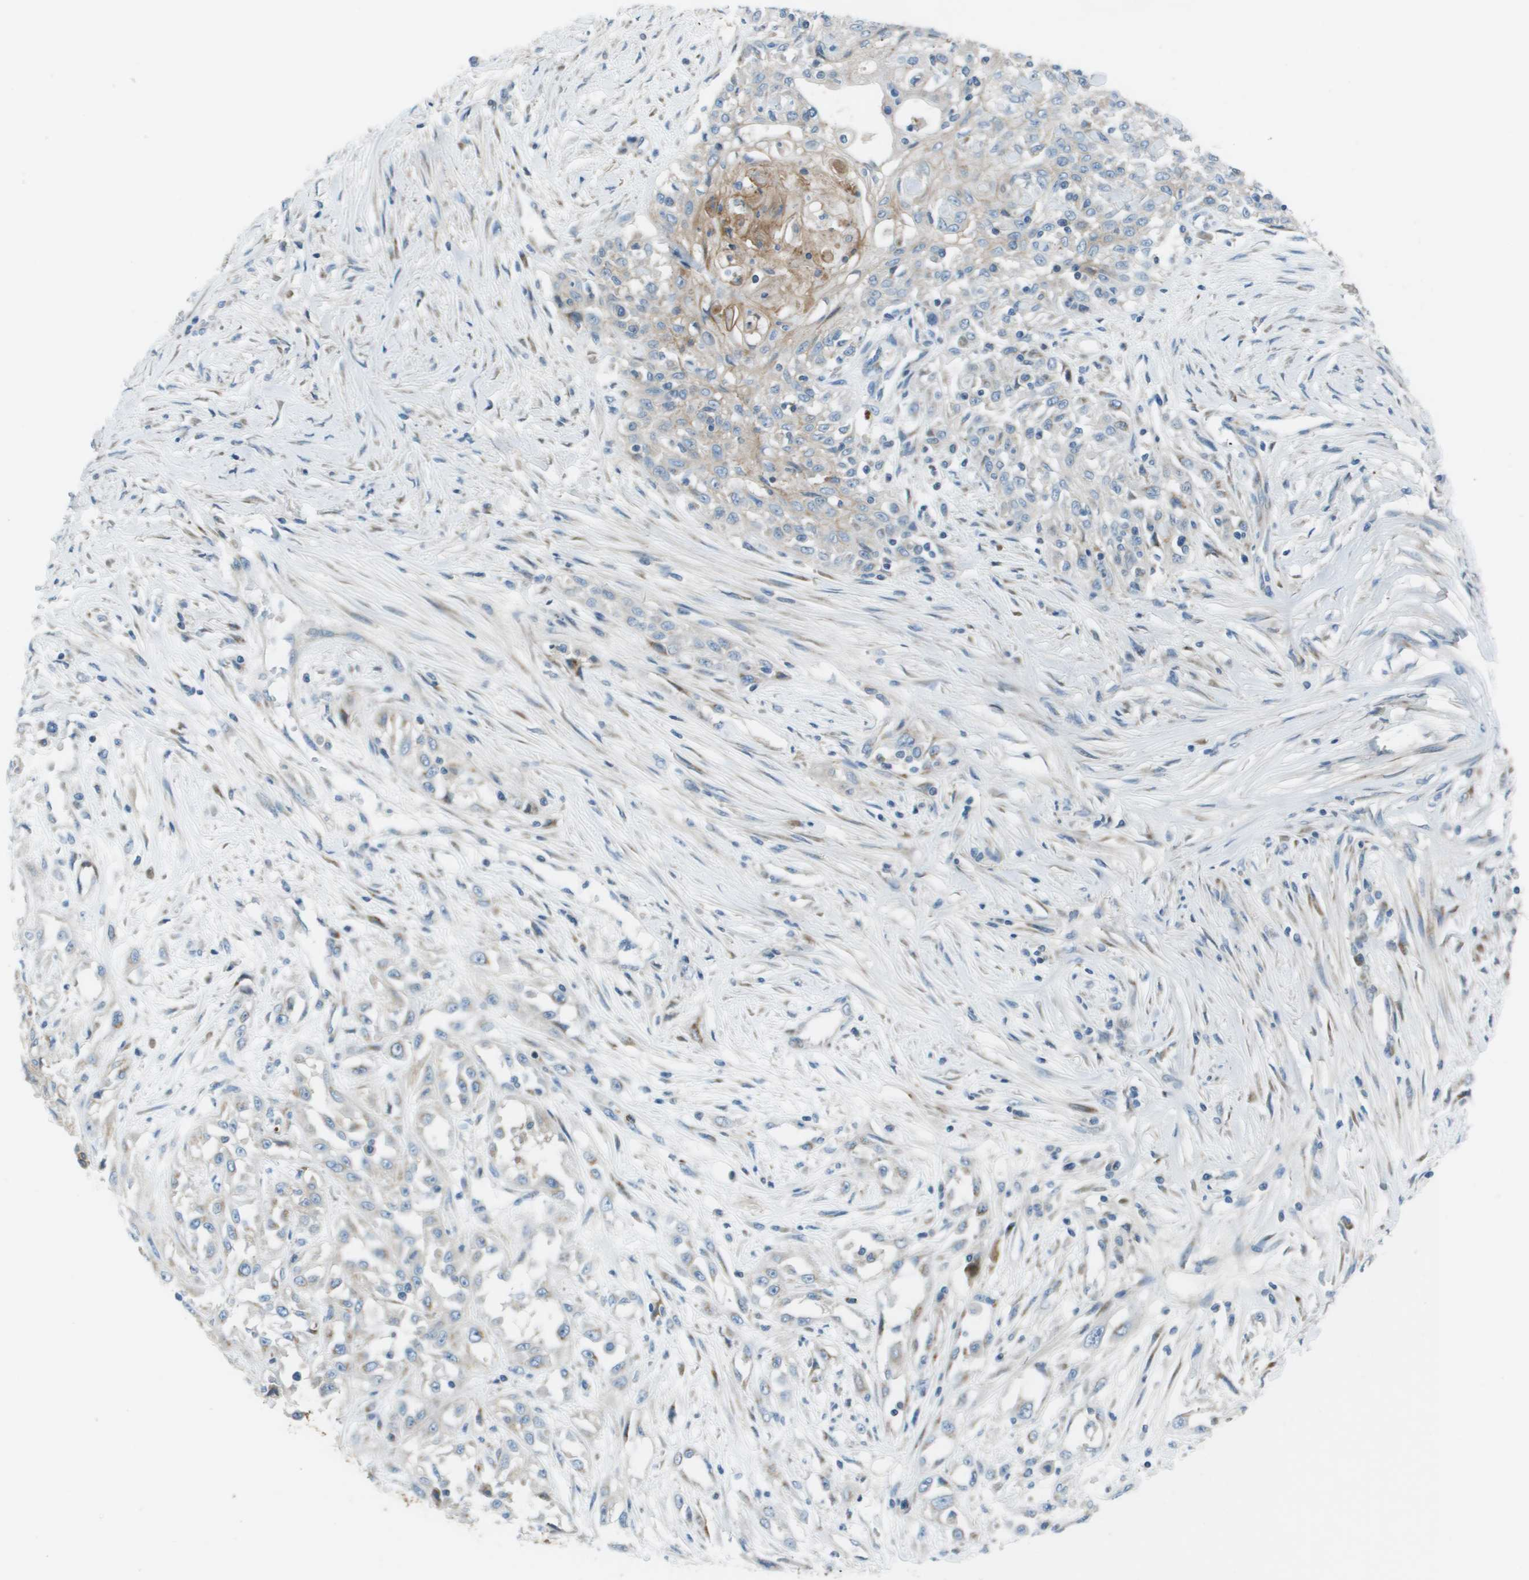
{"staining": {"intensity": "weak", "quantity": "<25%", "location": "cytoplasmic/membranous"}, "tissue": "skin cancer", "cell_type": "Tumor cells", "image_type": "cancer", "snomed": [{"axis": "morphology", "description": "Squamous cell carcinoma, NOS"}, {"axis": "morphology", "description": "Squamous cell carcinoma, metastatic, NOS"}, {"axis": "topography", "description": "Skin"}, {"axis": "topography", "description": "Lymph node"}], "caption": "This is an immunohistochemistry (IHC) histopathology image of skin squamous cell carcinoma. There is no staining in tumor cells.", "gene": "GALNT6", "patient": {"sex": "male", "age": 75}}